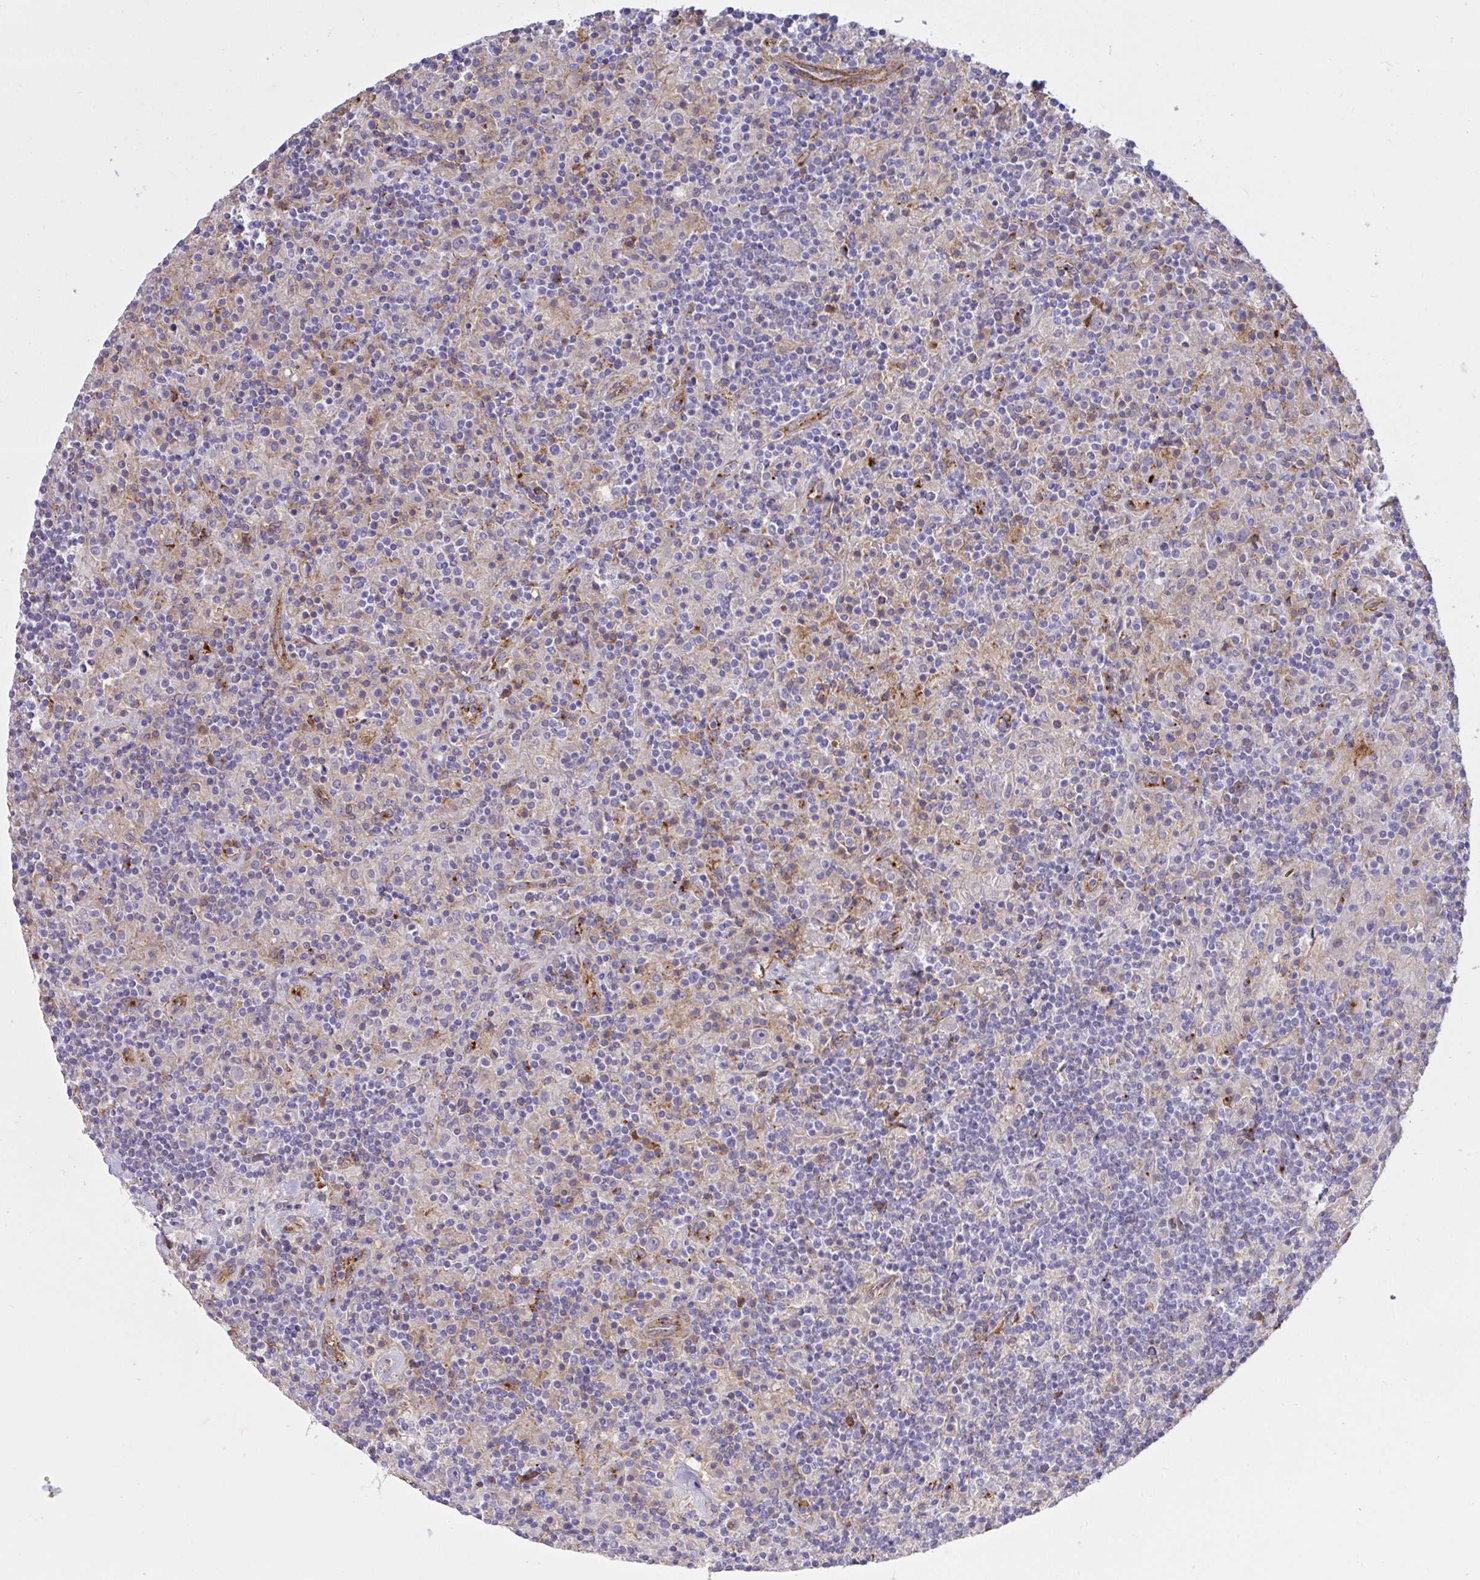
{"staining": {"intensity": "negative", "quantity": "none", "location": "none"}, "tissue": "lymphoma", "cell_type": "Tumor cells", "image_type": "cancer", "snomed": [{"axis": "morphology", "description": "Hodgkin's disease, NOS"}, {"axis": "topography", "description": "Lymph node"}], "caption": "Histopathology image shows no protein staining in tumor cells of Hodgkin's disease tissue.", "gene": "F2", "patient": {"sex": "male", "age": 70}}